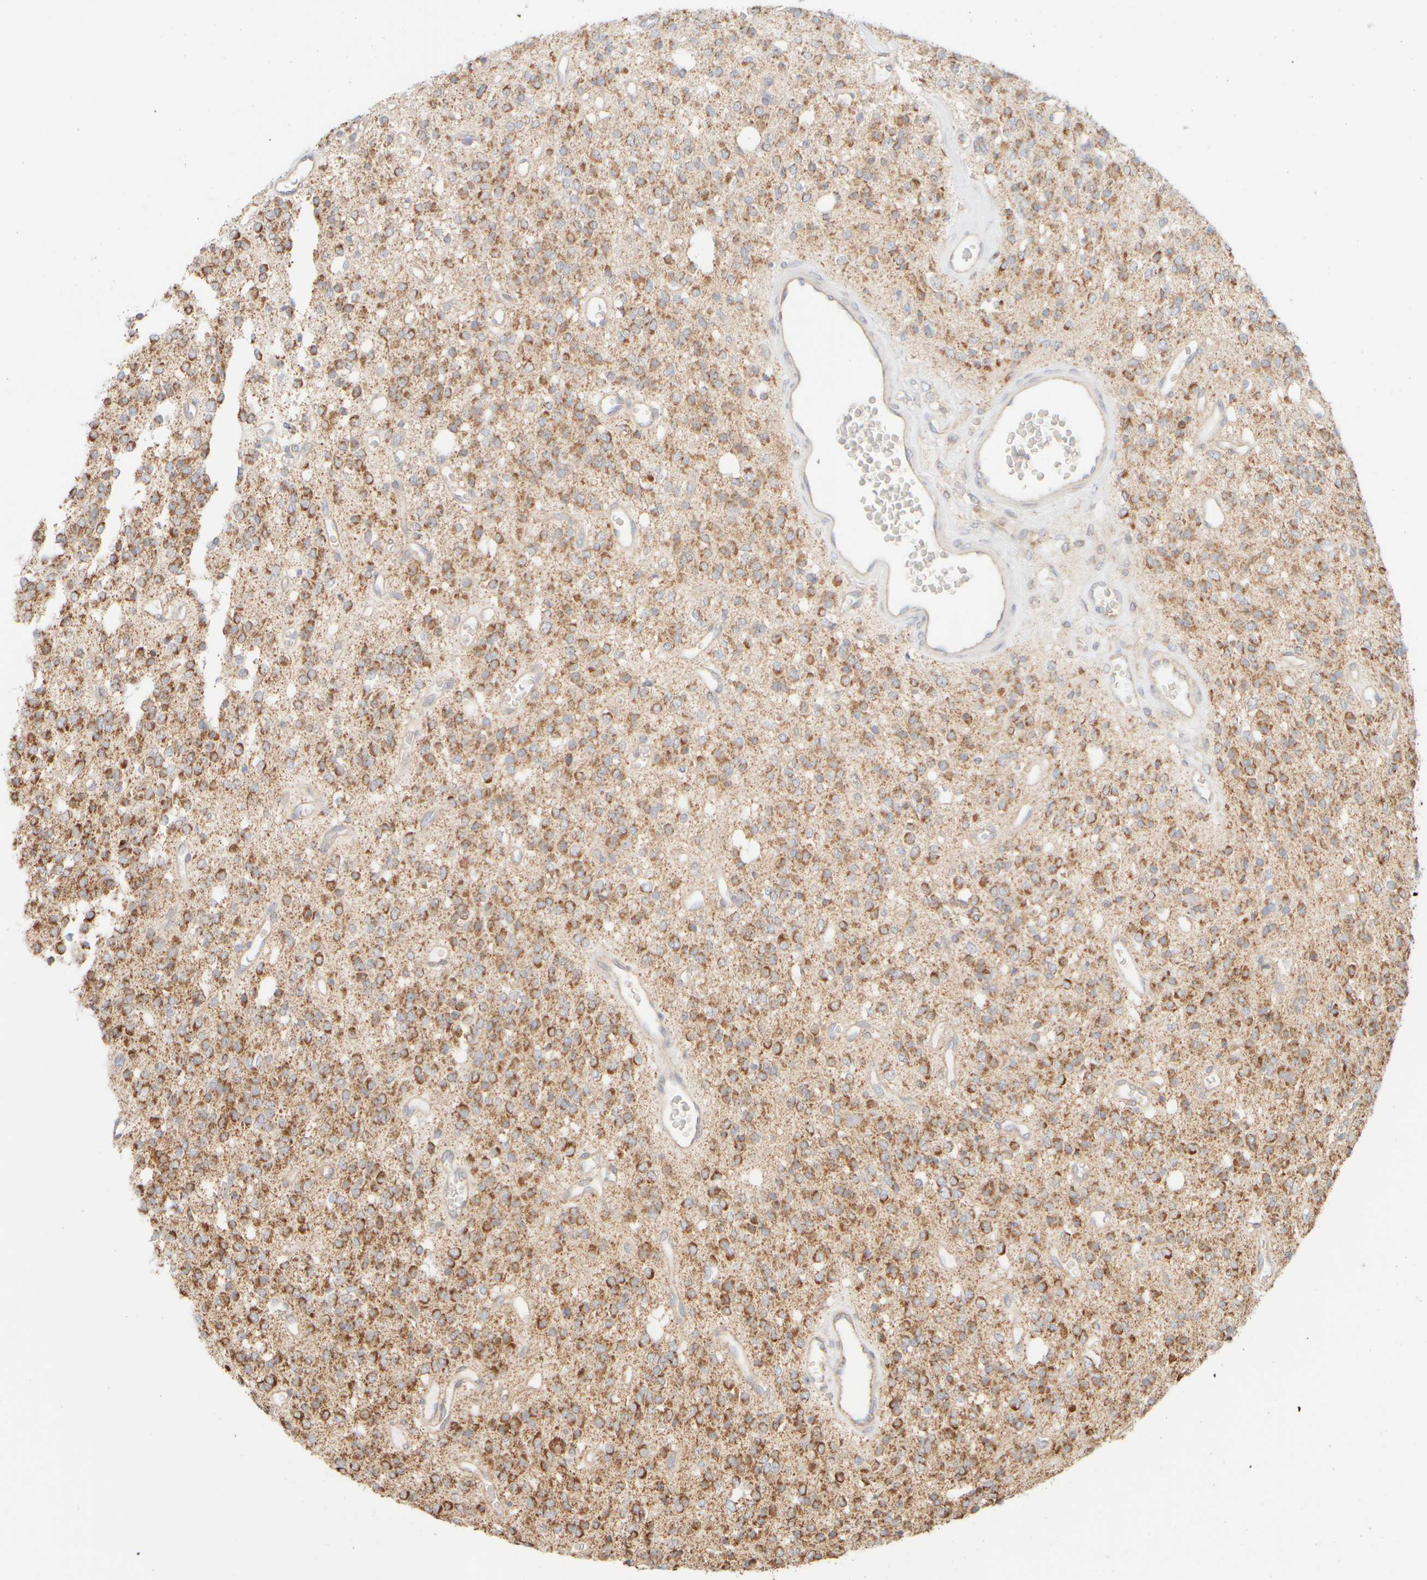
{"staining": {"intensity": "moderate", "quantity": ">75%", "location": "cytoplasmic/membranous"}, "tissue": "glioma", "cell_type": "Tumor cells", "image_type": "cancer", "snomed": [{"axis": "morphology", "description": "Glioma, malignant, High grade"}, {"axis": "topography", "description": "Brain"}], "caption": "High-grade glioma (malignant) tissue displays moderate cytoplasmic/membranous staining in about >75% of tumor cells, visualized by immunohistochemistry. (DAB IHC with brightfield microscopy, high magnification).", "gene": "APBB2", "patient": {"sex": "male", "age": 34}}